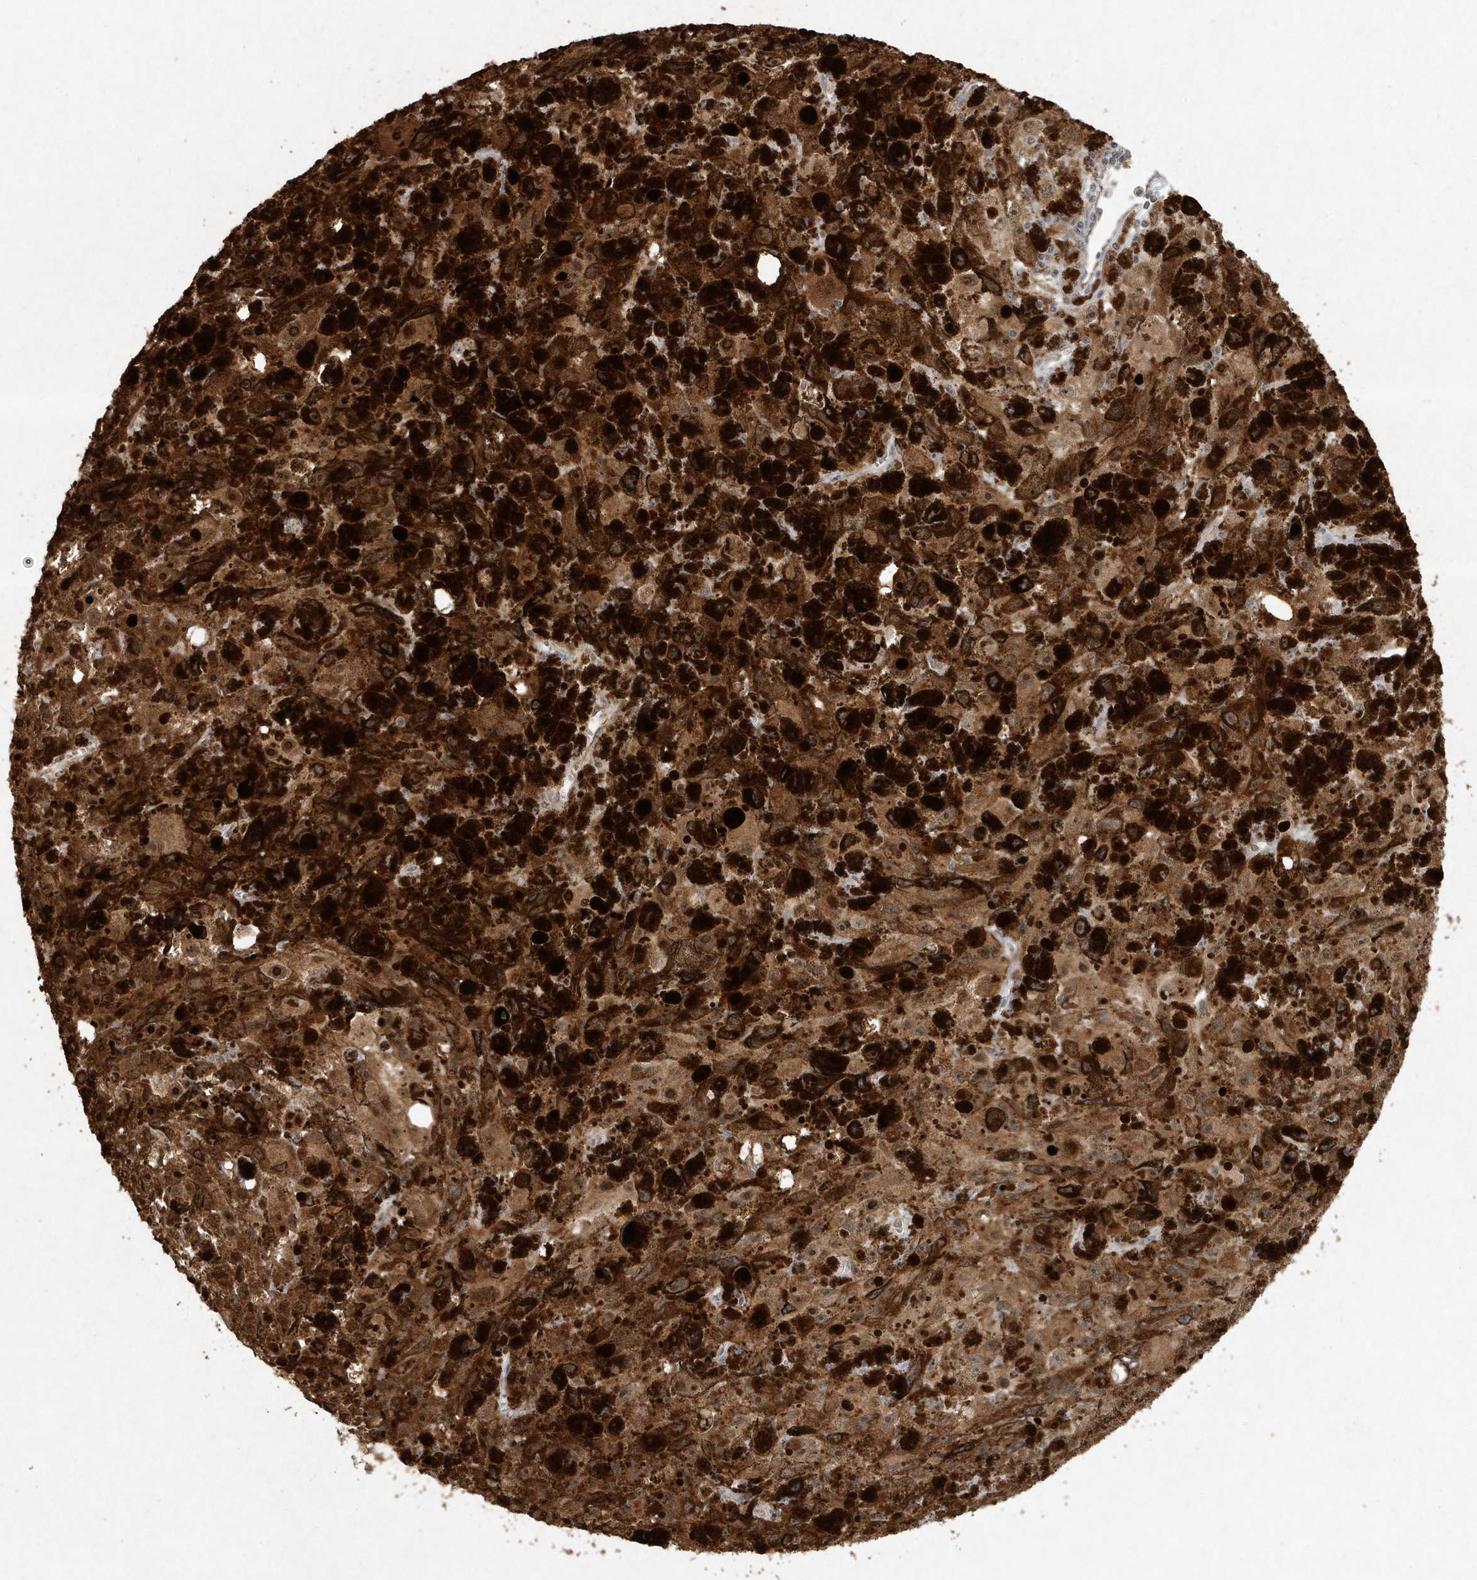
{"staining": {"intensity": "strong", "quantity": ">75%", "location": "cytoplasmic/membranous,nuclear"}, "tissue": "melanoma", "cell_type": "Tumor cells", "image_type": "cancer", "snomed": [{"axis": "morphology", "description": "Malignant melanoma, NOS"}, {"axis": "topography", "description": "Skin"}], "caption": "Melanoma stained with a protein marker reveals strong staining in tumor cells.", "gene": "ABCB9", "patient": {"sex": "female", "age": 104}}